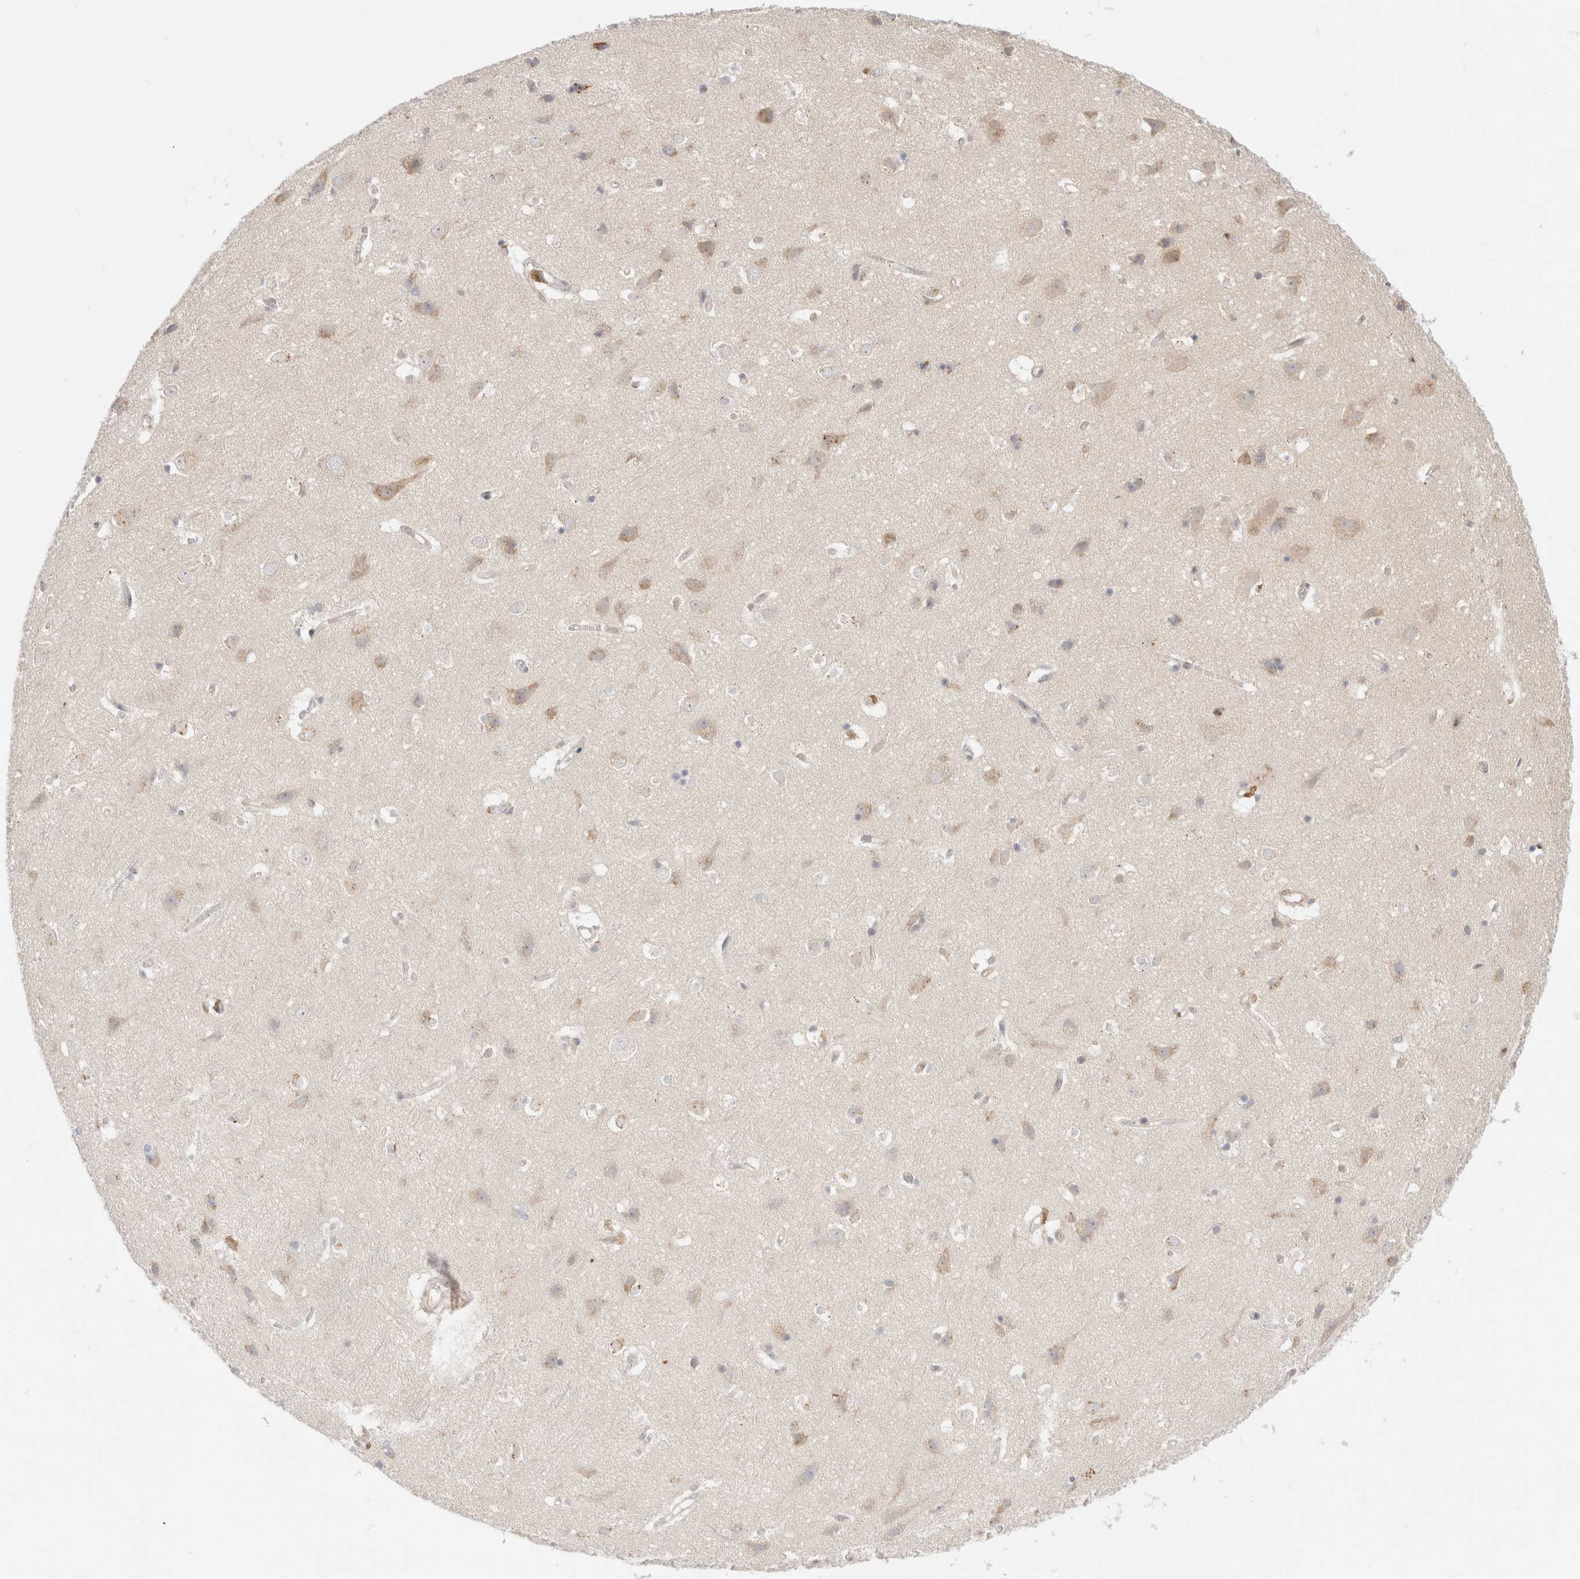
{"staining": {"intensity": "negative", "quantity": "none", "location": "none"}, "tissue": "cerebral cortex", "cell_type": "Endothelial cells", "image_type": "normal", "snomed": [{"axis": "morphology", "description": "Normal tissue, NOS"}, {"axis": "topography", "description": "Cerebral cortex"}], "caption": "High magnification brightfield microscopy of unremarkable cerebral cortex stained with DAB (brown) and counterstained with hematoxylin (blue): endothelial cells show no significant positivity. (DAB (3,3'-diaminobenzidine) IHC visualized using brightfield microscopy, high magnification).", "gene": "EFCAB13", "patient": {"sex": "male", "age": 54}}